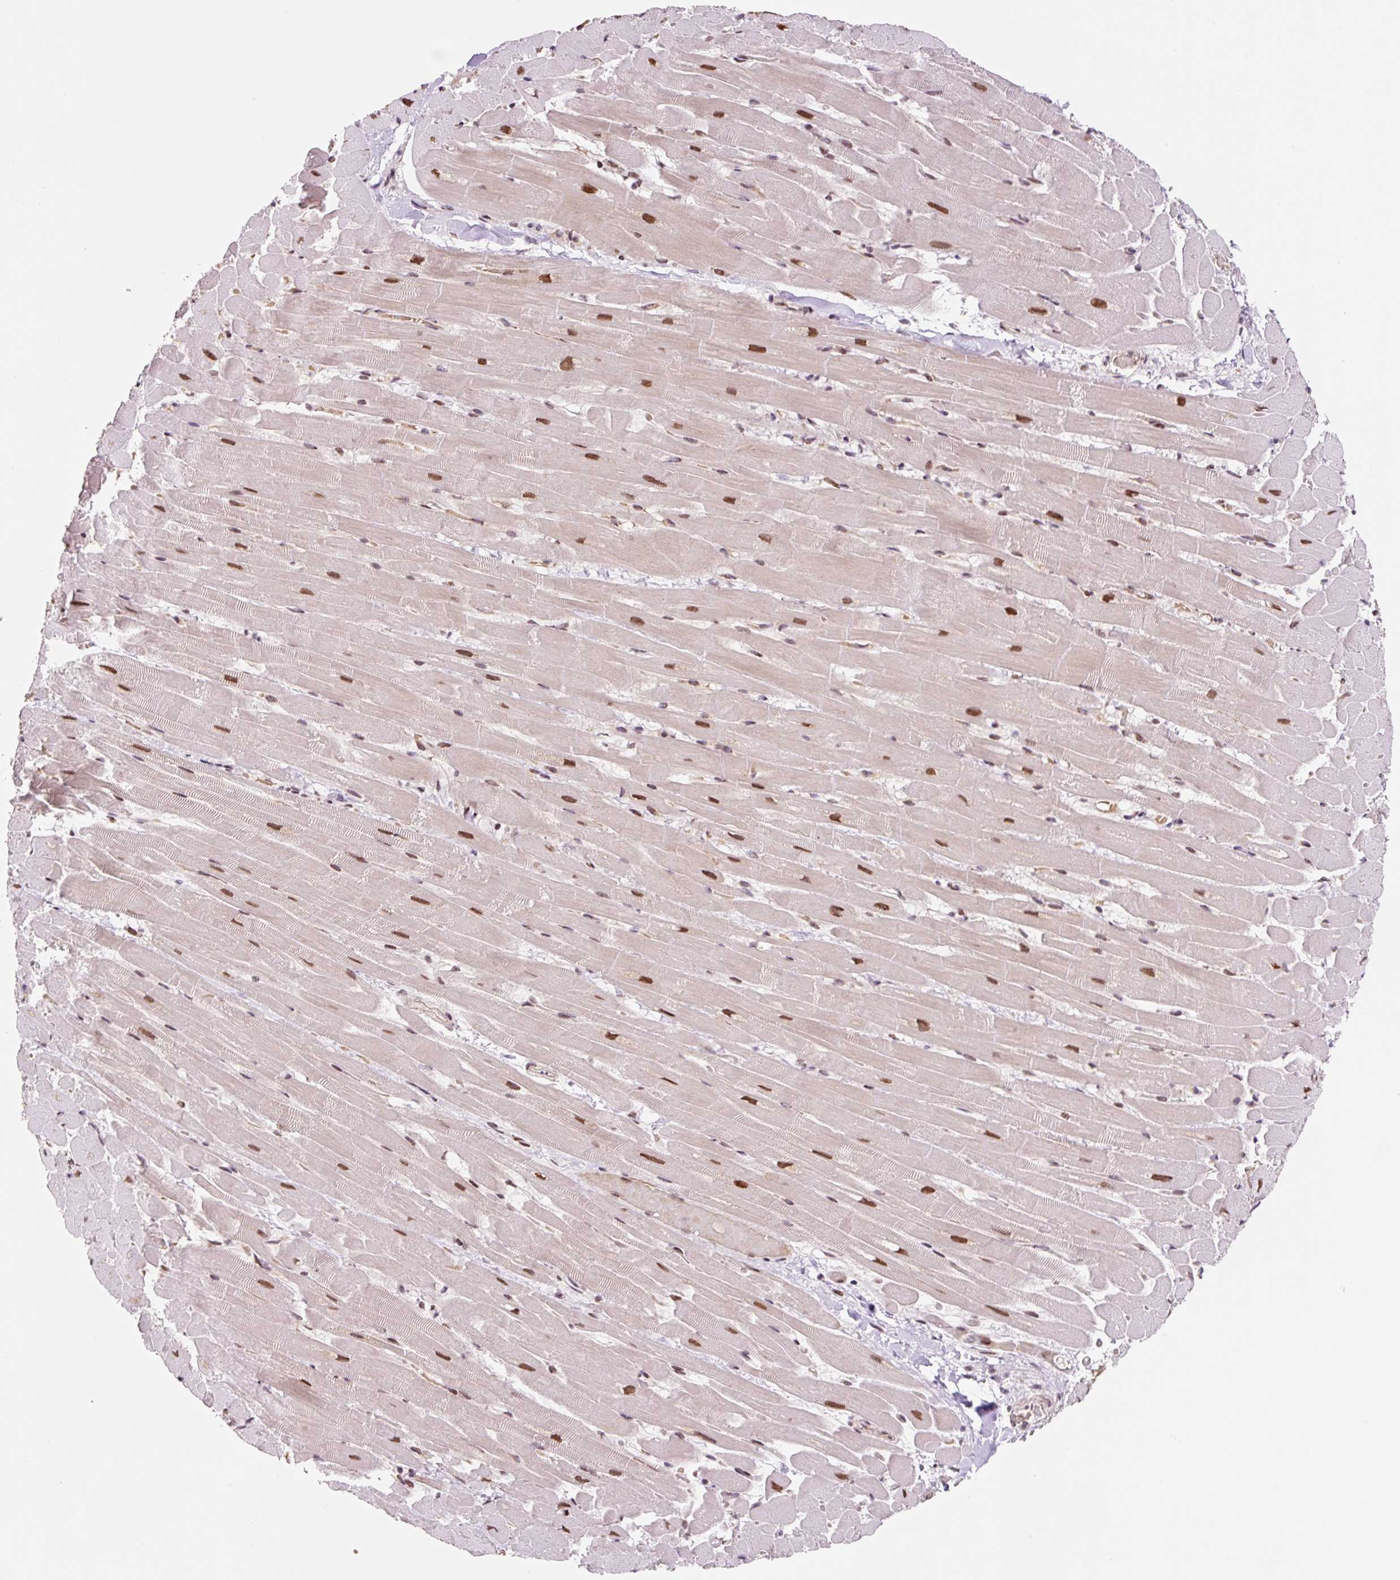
{"staining": {"intensity": "moderate", "quantity": ">75%", "location": "nuclear"}, "tissue": "heart muscle", "cell_type": "Cardiomyocytes", "image_type": "normal", "snomed": [{"axis": "morphology", "description": "Normal tissue, NOS"}, {"axis": "topography", "description": "Heart"}], "caption": "An immunohistochemistry (IHC) photomicrograph of unremarkable tissue is shown. Protein staining in brown highlights moderate nuclear positivity in heart muscle within cardiomyocytes.", "gene": "CCNL2", "patient": {"sex": "male", "age": 37}}